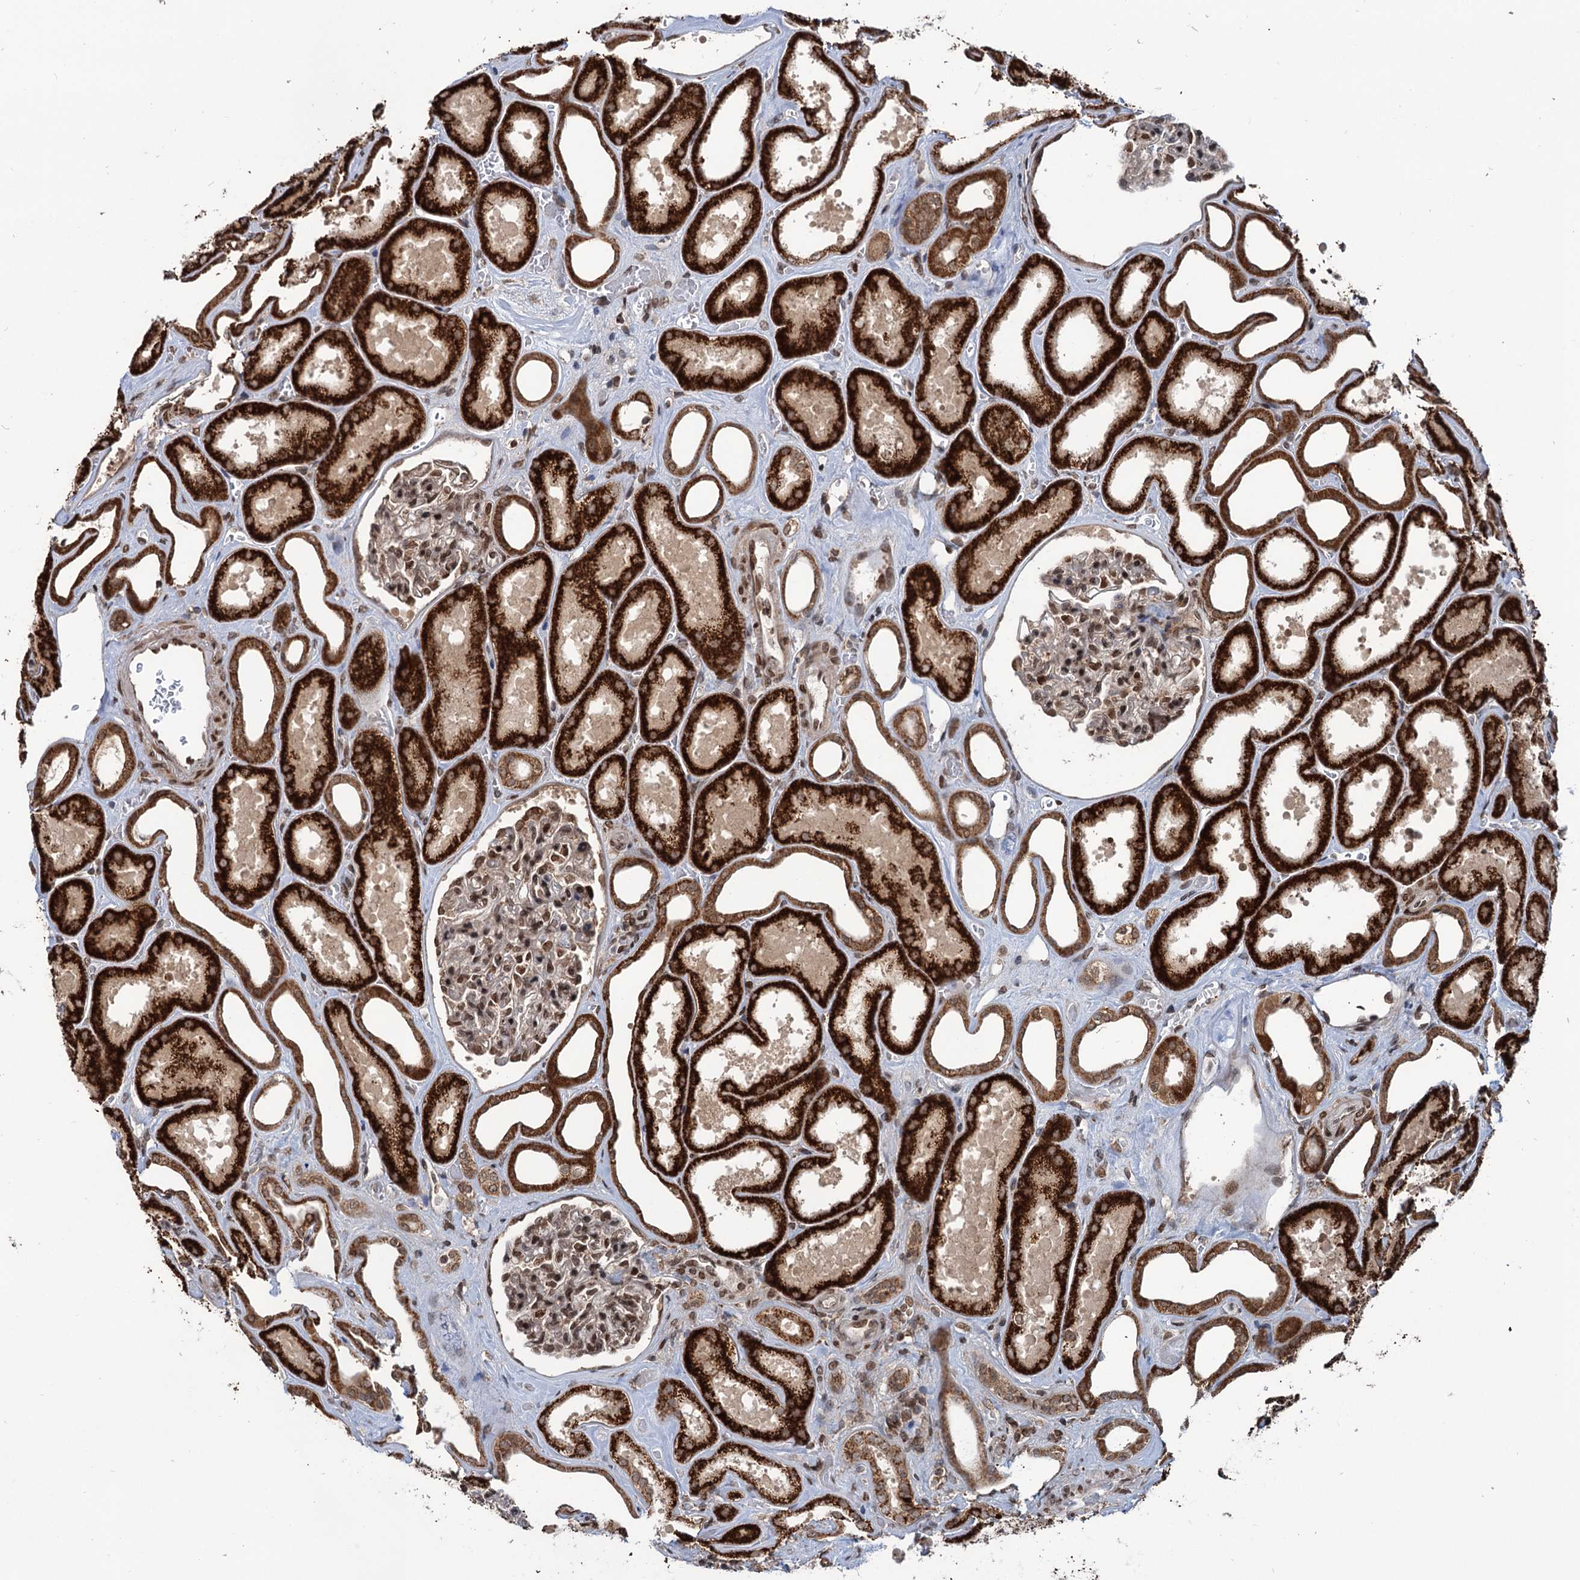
{"staining": {"intensity": "moderate", "quantity": ">75%", "location": "nuclear"}, "tissue": "kidney", "cell_type": "Cells in glomeruli", "image_type": "normal", "snomed": [{"axis": "morphology", "description": "Normal tissue, NOS"}, {"axis": "morphology", "description": "Adenocarcinoma, NOS"}, {"axis": "topography", "description": "Kidney"}], "caption": "This micrograph exhibits benign kidney stained with IHC to label a protein in brown. The nuclear of cells in glomeruli show moderate positivity for the protein. Nuclei are counter-stained blue.", "gene": "PHC3", "patient": {"sex": "female", "age": 68}}